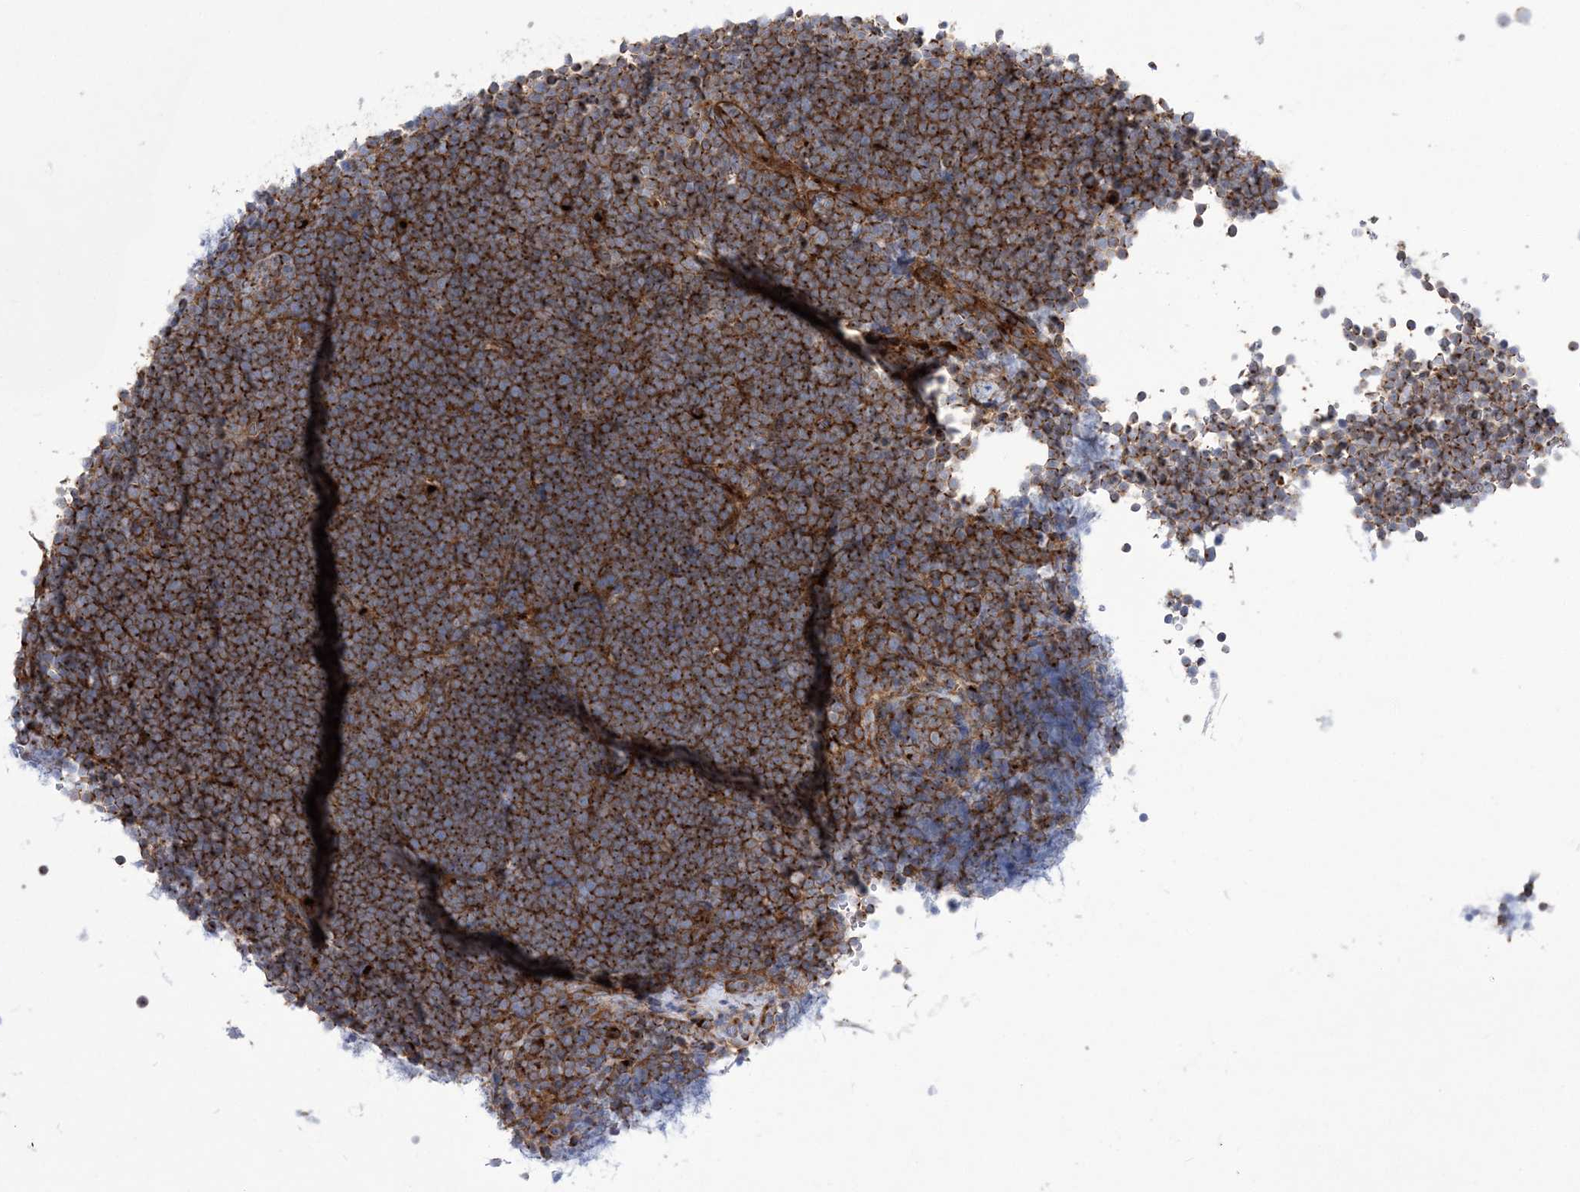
{"staining": {"intensity": "strong", "quantity": ">75%", "location": "cytoplasmic/membranous"}, "tissue": "lymphoma", "cell_type": "Tumor cells", "image_type": "cancer", "snomed": [{"axis": "morphology", "description": "Malignant lymphoma, non-Hodgkin's type, High grade"}, {"axis": "topography", "description": "Lymph node"}], "caption": "Immunohistochemistry (DAB) staining of human lymphoma demonstrates strong cytoplasmic/membranous protein positivity in about >75% of tumor cells.", "gene": "COPB2", "patient": {"sex": "male", "age": 13}}